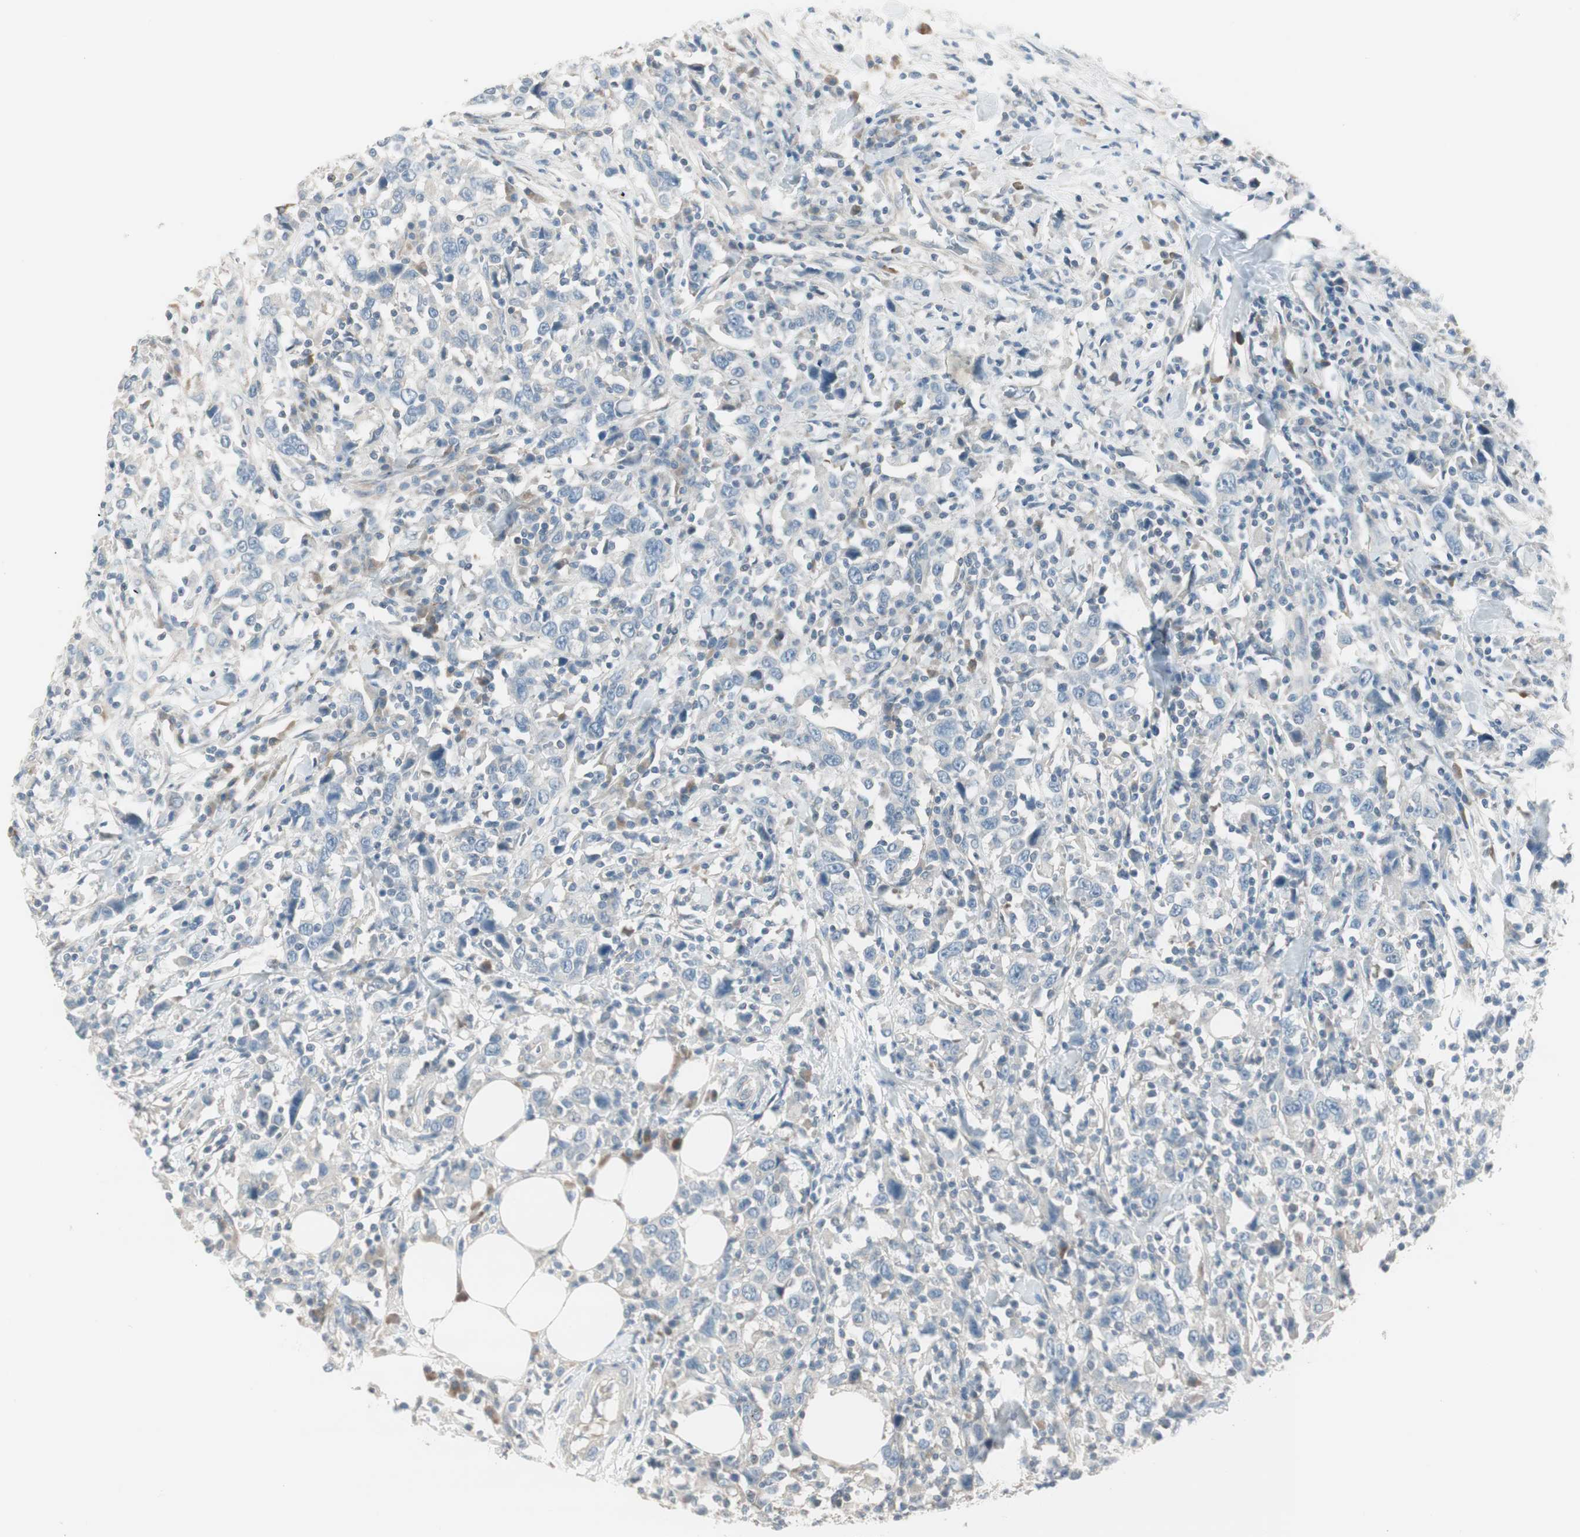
{"staining": {"intensity": "negative", "quantity": "none", "location": "none"}, "tissue": "urothelial cancer", "cell_type": "Tumor cells", "image_type": "cancer", "snomed": [{"axis": "morphology", "description": "Urothelial carcinoma, High grade"}, {"axis": "topography", "description": "Urinary bladder"}], "caption": "A micrograph of urothelial cancer stained for a protein shows no brown staining in tumor cells.", "gene": "EVA1A", "patient": {"sex": "male", "age": 61}}